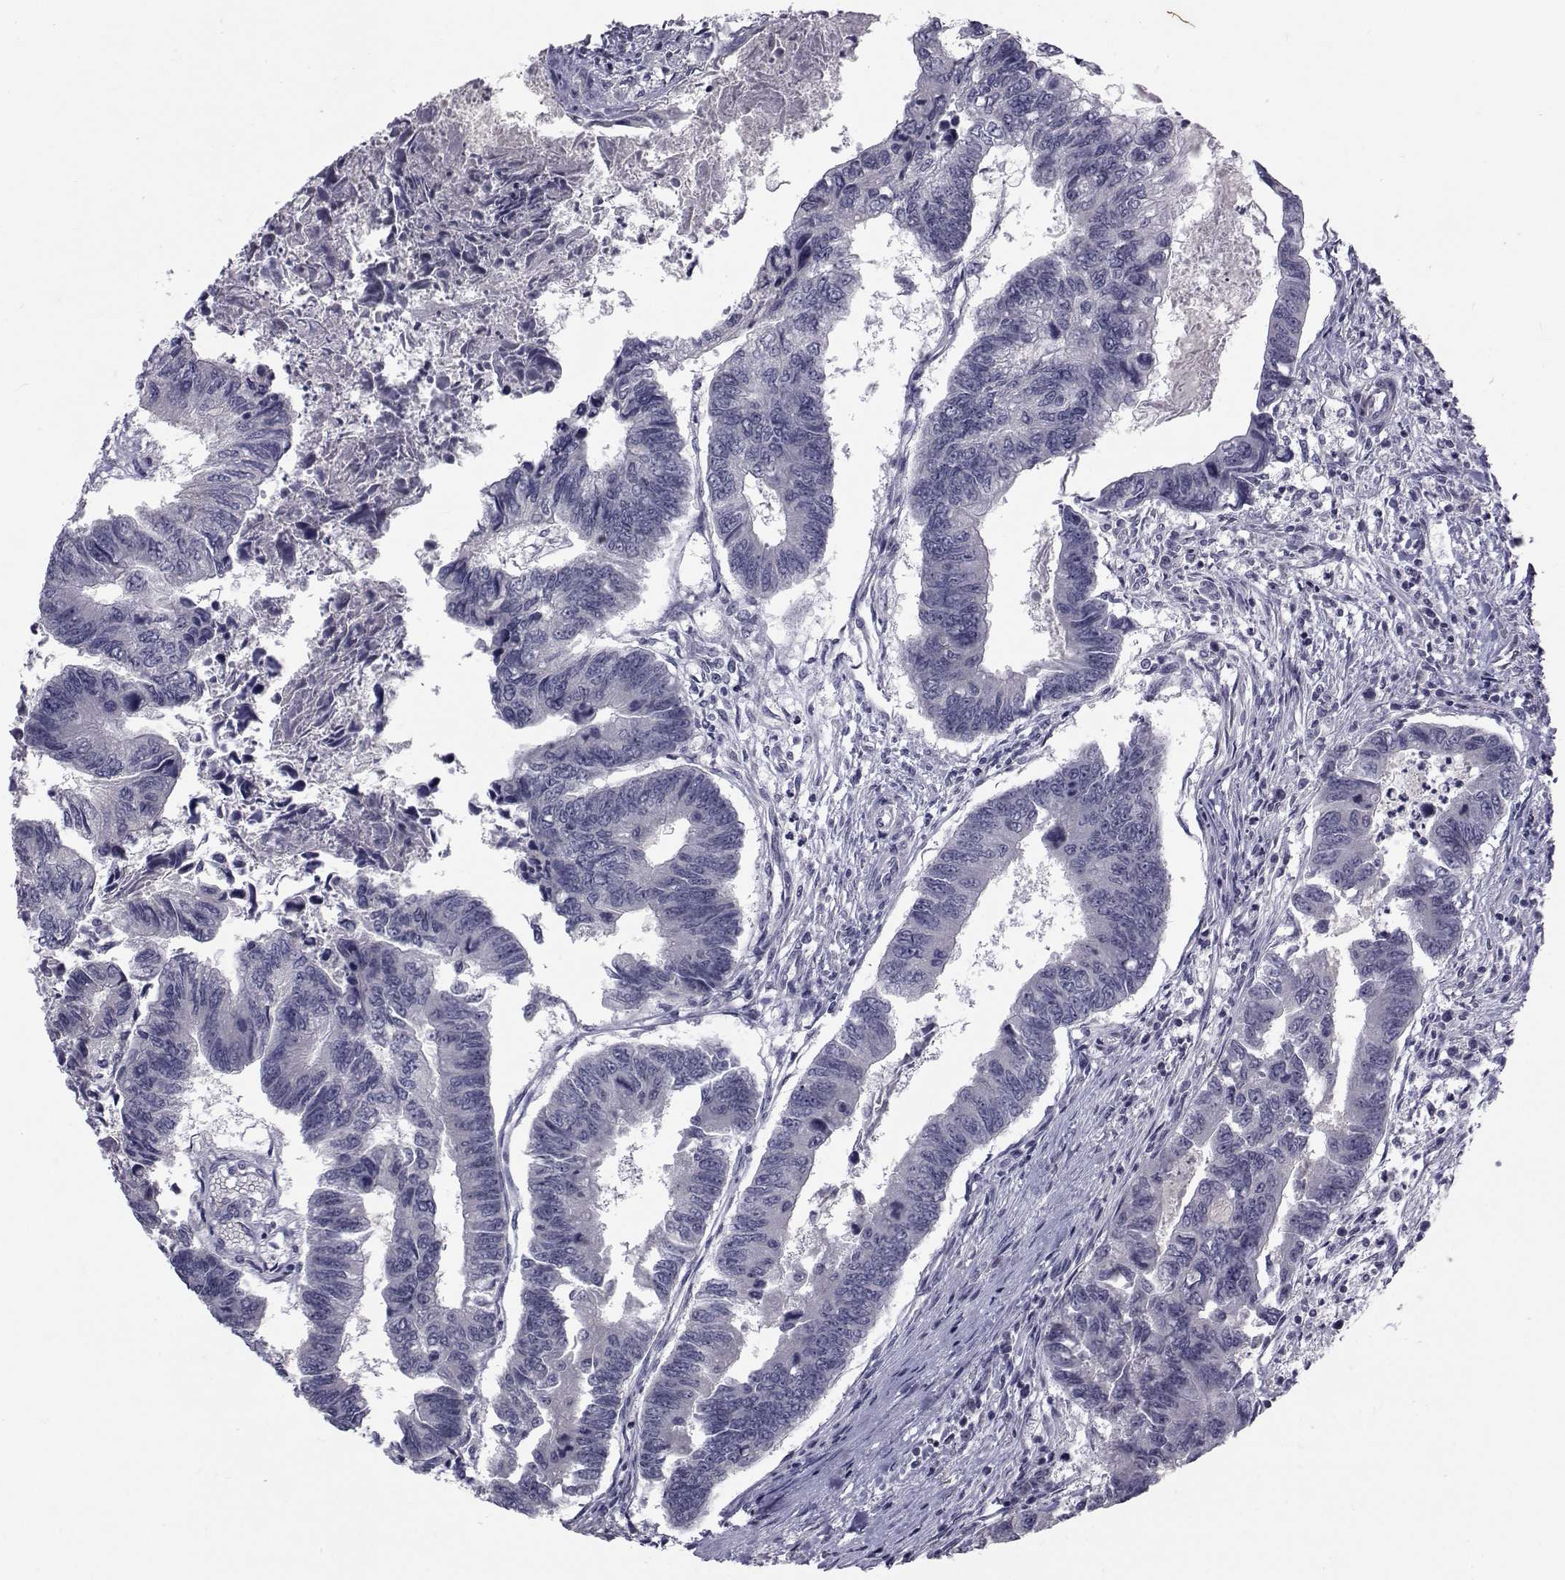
{"staining": {"intensity": "negative", "quantity": "none", "location": "none"}, "tissue": "colorectal cancer", "cell_type": "Tumor cells", "image_type": "cancer", "snomed": [{"axis": "morphology", "description": "Adenocarcinoma, NOS"}, {"axis": "topography", "description": "Colon"}], "caption": "Immunohistochemistry micrograph of adenocarcinoma (colorectal) stained for a protein (brown), which reveals no expression in tumor cells. (DAB IHC visualized using brightfield microscopy, high magnification).", "gene": "FDXR", "patient": {"sex": "female", "age": 65}}